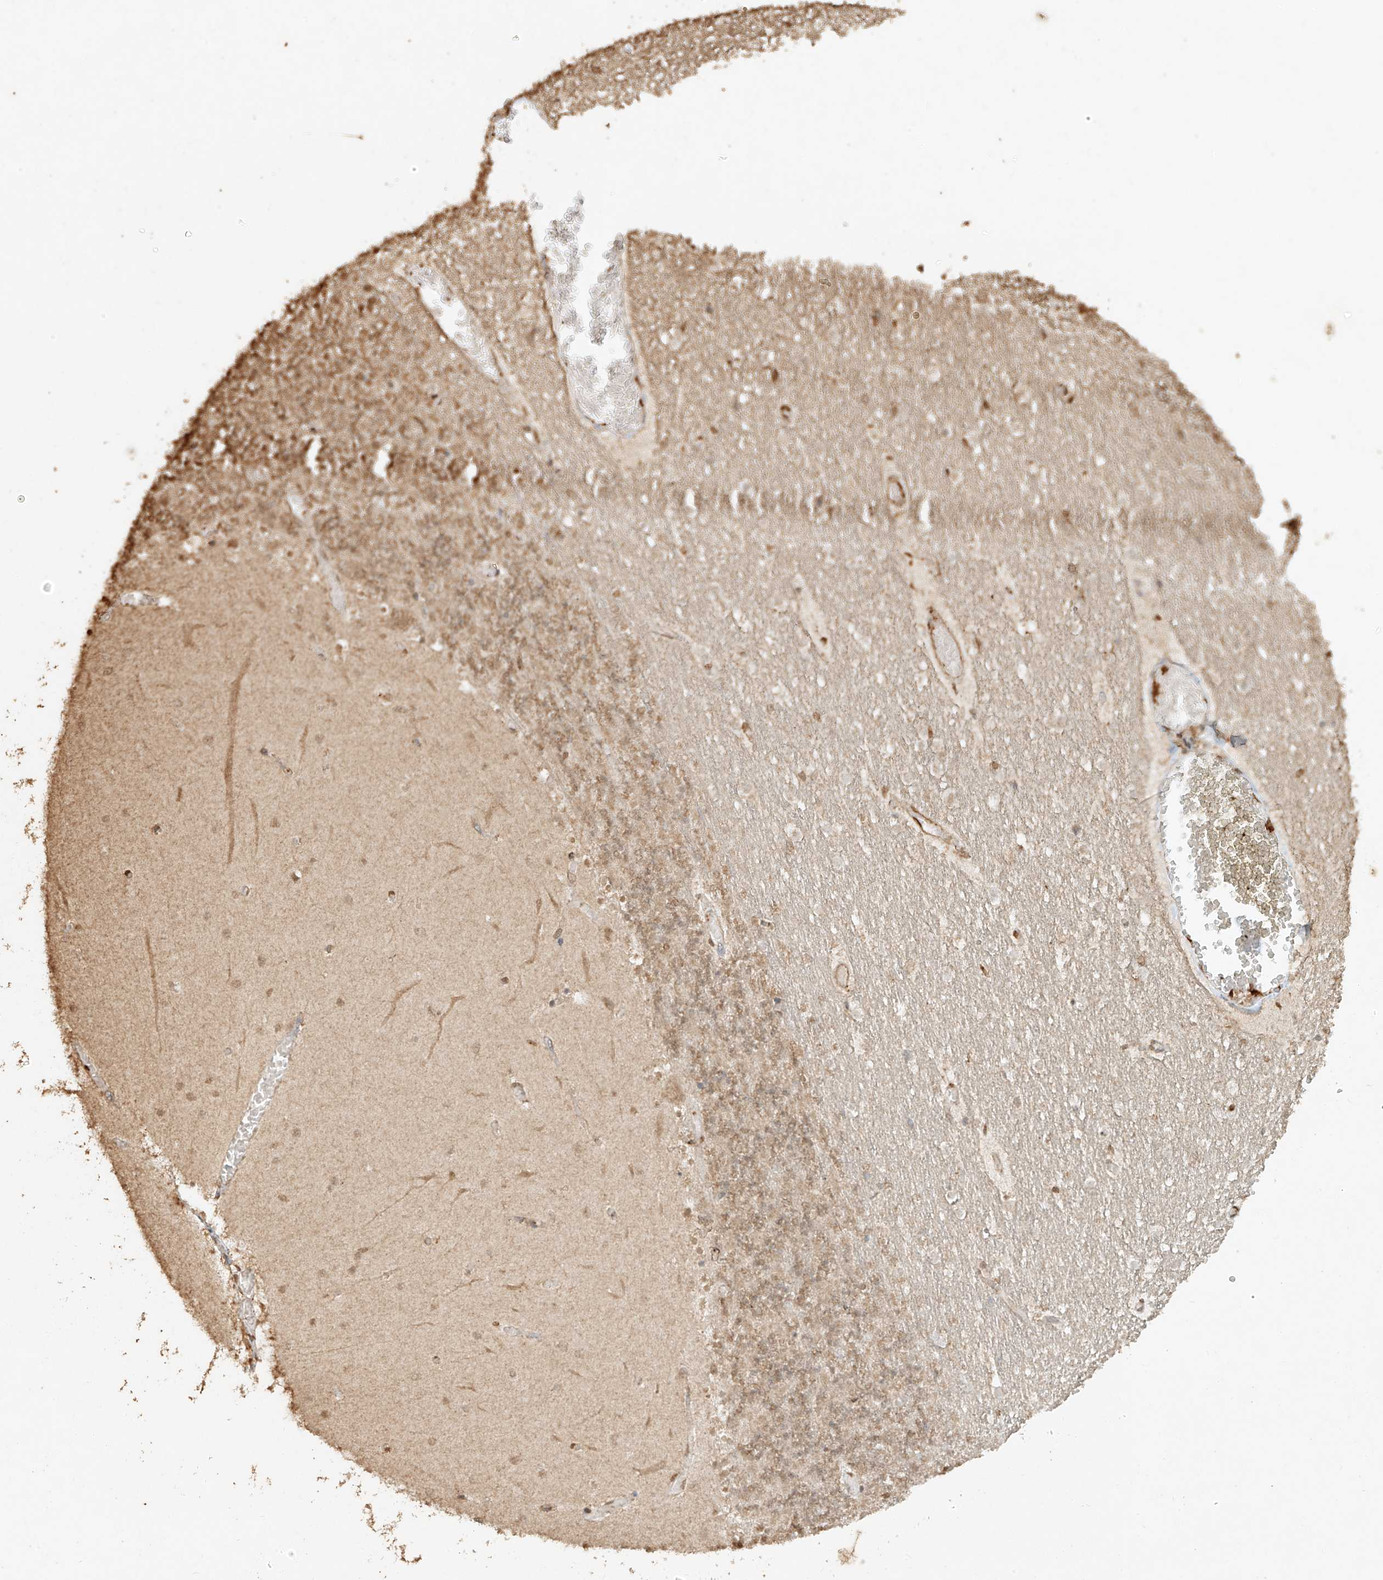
{"staining": {"intensity": "moderate", "quantity": ">75%", "location": "nuclear"}, "tissue": "cerebellum", "cell_type": "Cells in granular layer", "image_type": "normal", "snomed": [{"axis": "morphology", "description": "Normal tissue, NOS"}, {"axis": "topography", "description": "Cerebellum"}], "caption": "IHC staining of unremarkable cerebellum, which demonstrates medium levels of moderate nuclear positivity in approximately >75% of cells in granular layer indicating moderate nuclear protein staining. The staining was performed using DAB (3,3'-diaminobenzidine) (brown) for protein detection and nuclei were counterstained in hematoxylin (blue).", "gene": "TIGAR", "patient": {"sex": "female", "age": 28}}